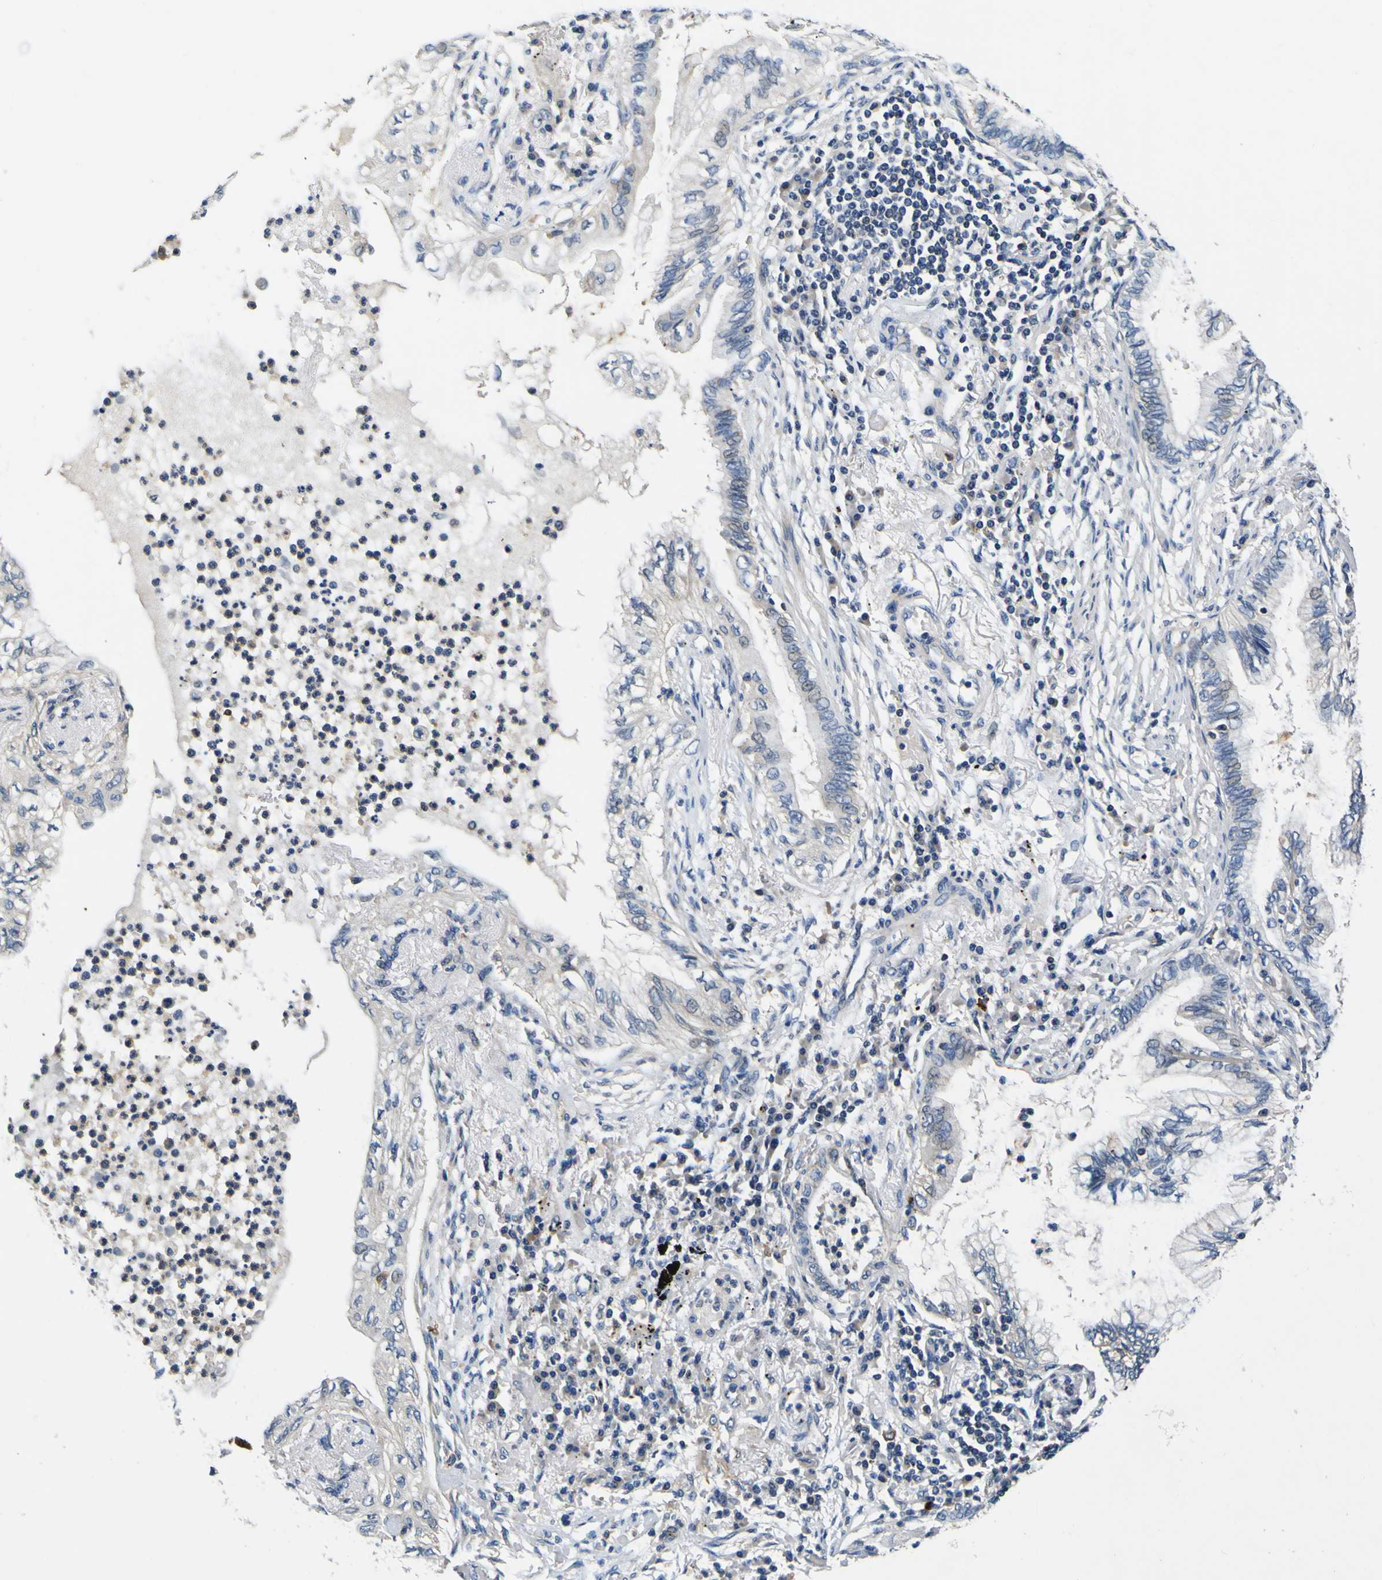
{"staining": {"intensity": "negative", "quantity": "none", "location": "none"}, "tissue": "lung cancer", "cell_type": "Tumor cells", "image_type": "cancer", "snomed": [{"axis": "morphology", "description": "Normal tissue, NOS"}, {"axis": "morphology", "description": "Adenocarcinoma, NOS"}, {"axis": "topography", "description": "Bronchus"}, {"axis": "topography", "description": "Lung"}], "caption": "Immunohistochemistry (IHC) image of human adenocarcinoma (lung) stained for a protein (brown), which demonstrates no staining in tumor cells.", "gene": "TNIK", "patient": {"sex": "female", "age": 70}}